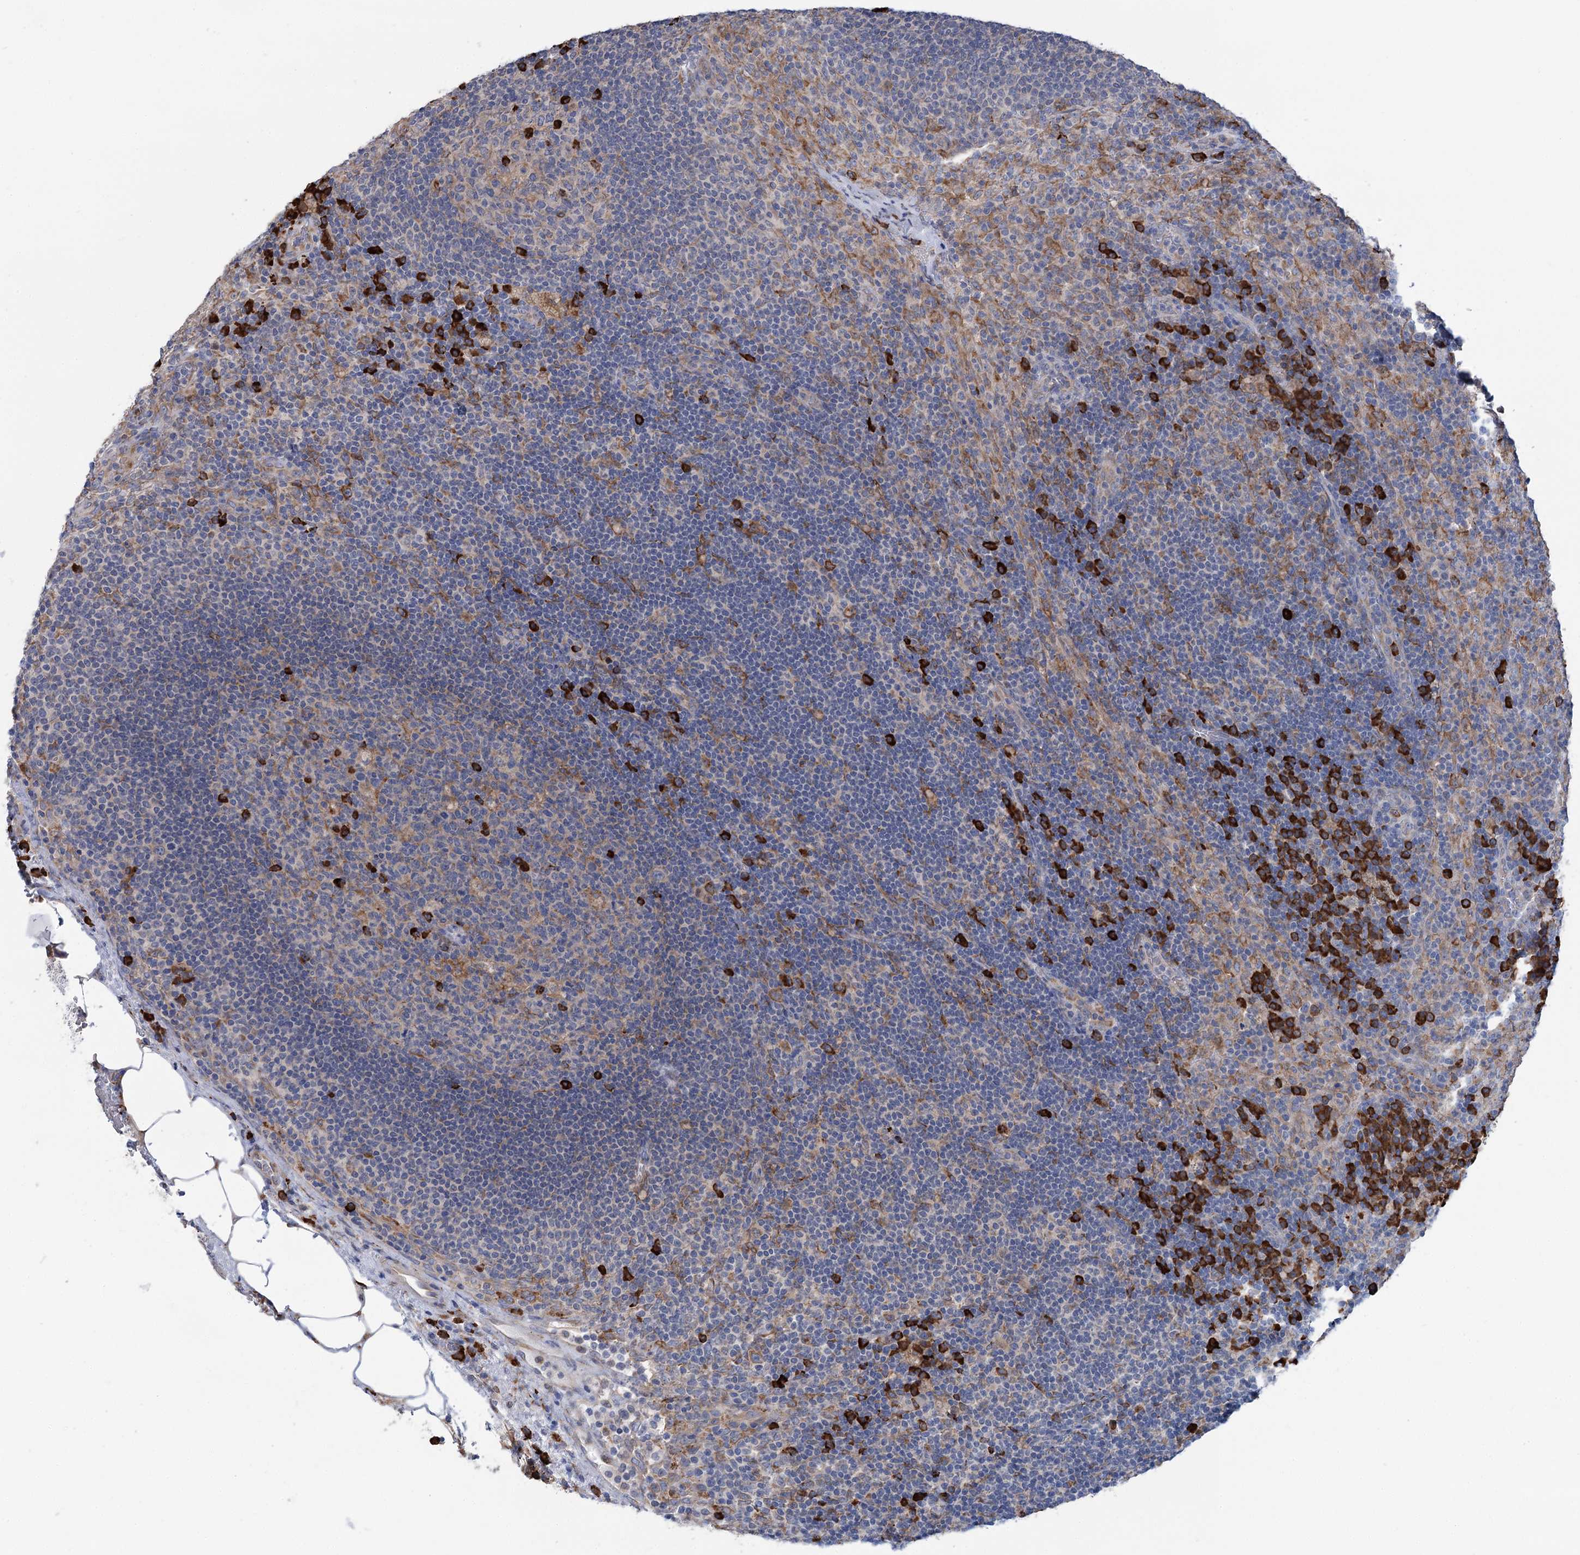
{"staining": {"intensity": "strong", "quantity": "<25%", "location": "cytoplasmic/membranous"}, "tissue": "lymph node", "cell_type": "Germinal center cells", "image_type": "normal", "snomed": [{"axis": "morphology", "description": "Normal tissue, NOS"}, {"axis": "topography", "description": "Lymph node"}], "caption": "This photomicrograph exhibits immunohistochemistry (IHC) staining of unremarkable human lymph node, with medium strong cytoplasmic/membranous staining in approximately <25% of germinal center cells.", "gene": "METTL24", "patient": {"sex": "female", "age": 70}}